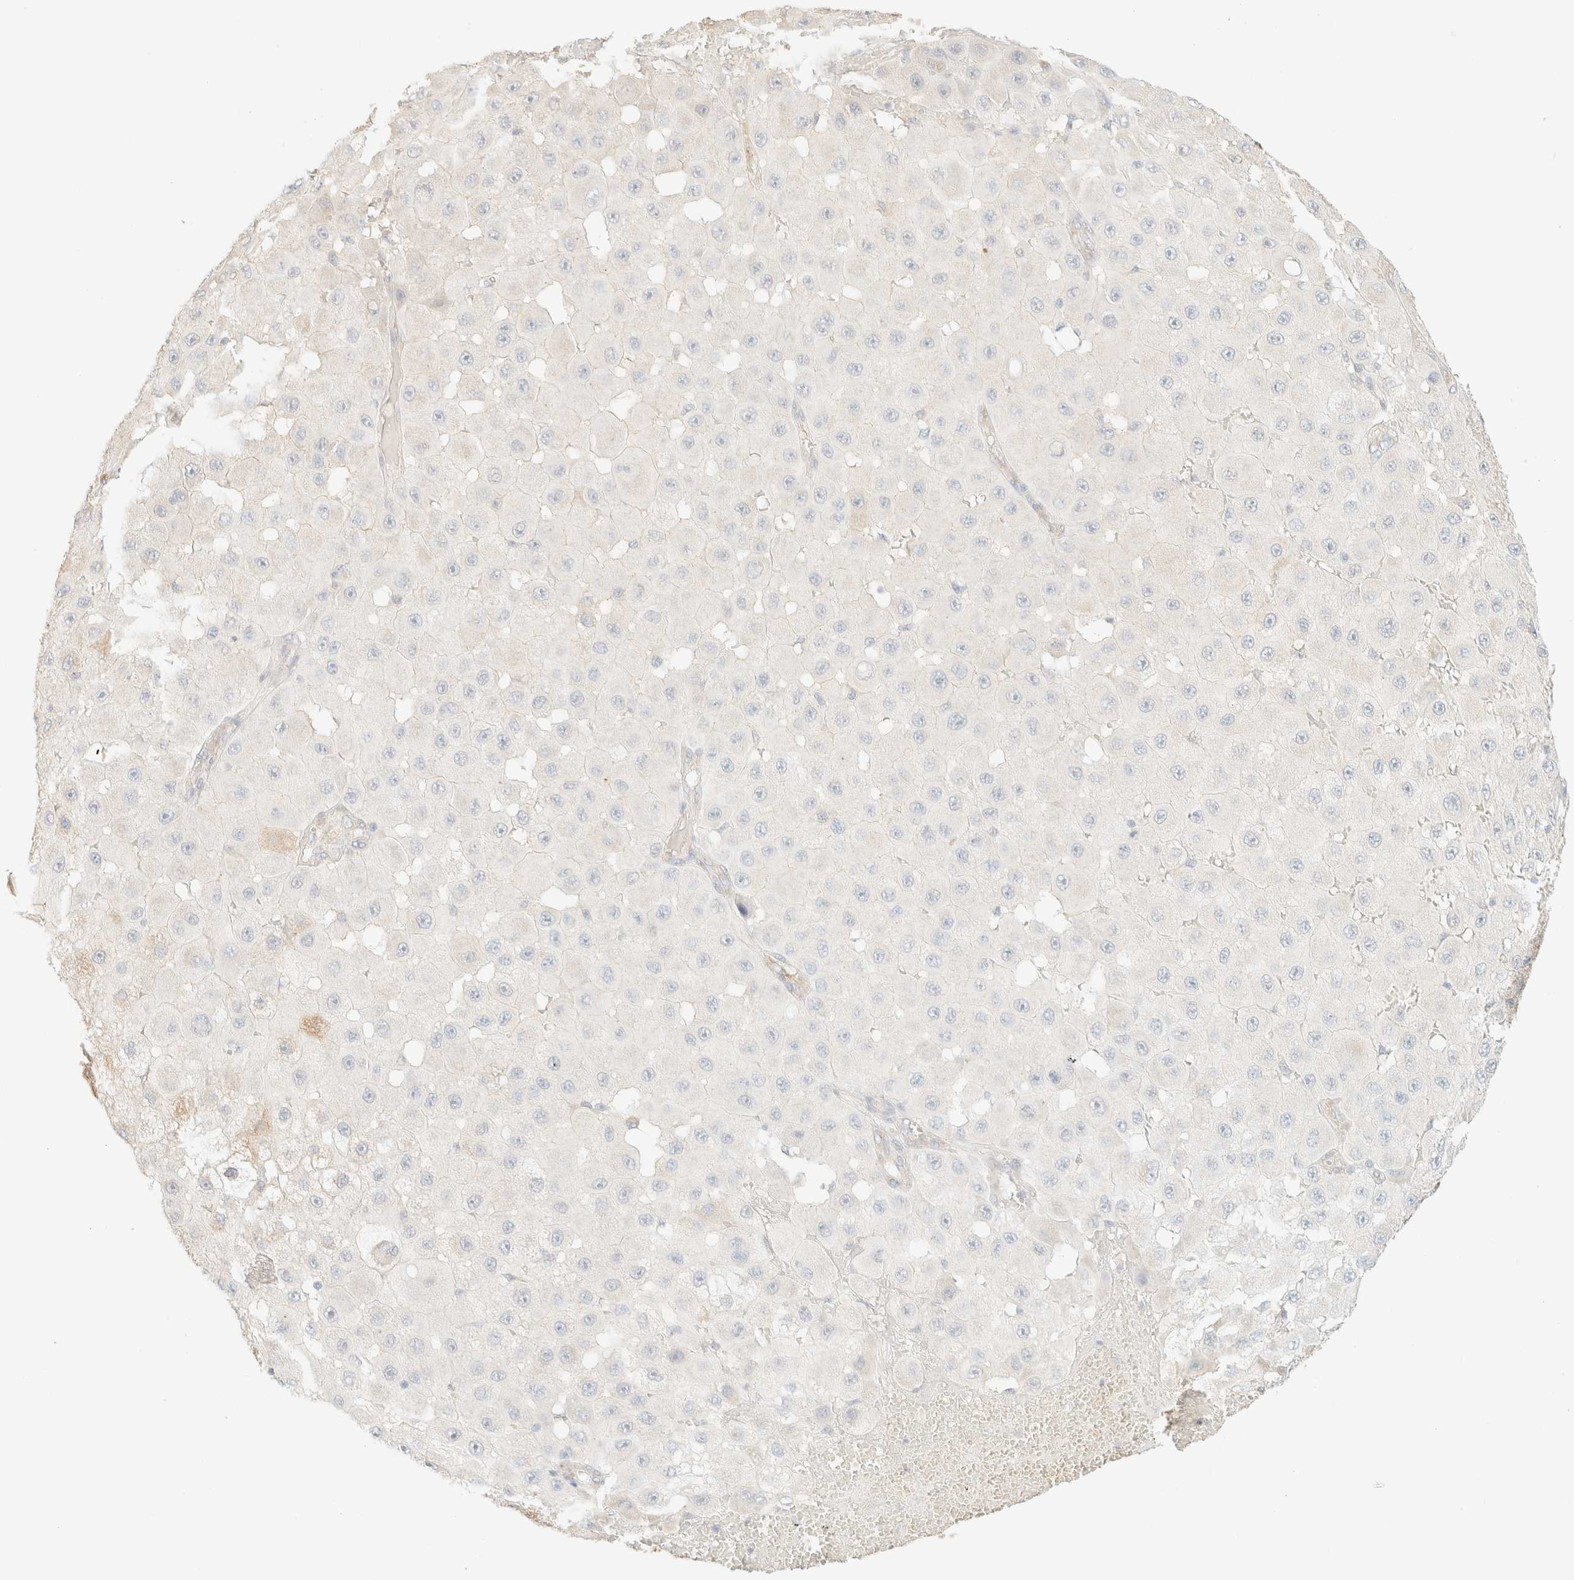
{"staining": {"intensity": "negative", "quantity": "none", "location": "none"}, "tissue": "melanoma", "cell_type": "Tumor cells", "image_type": "cancer", "snomed": [{"axis": "morphology", "description": "Malignant melanoma, NOS"}, {"axis": "topography", "description": "Skin"}], "caption": "High magnification brightfield microscopy of melanoma stained with DAB (3,3'-diaminobenzidine) (brown) and counterstained with hematoxylin (blue): tumor cells show no significant staining.", "gene": "SPARCL1", "patient": {"sex": "female", "age": 81}}